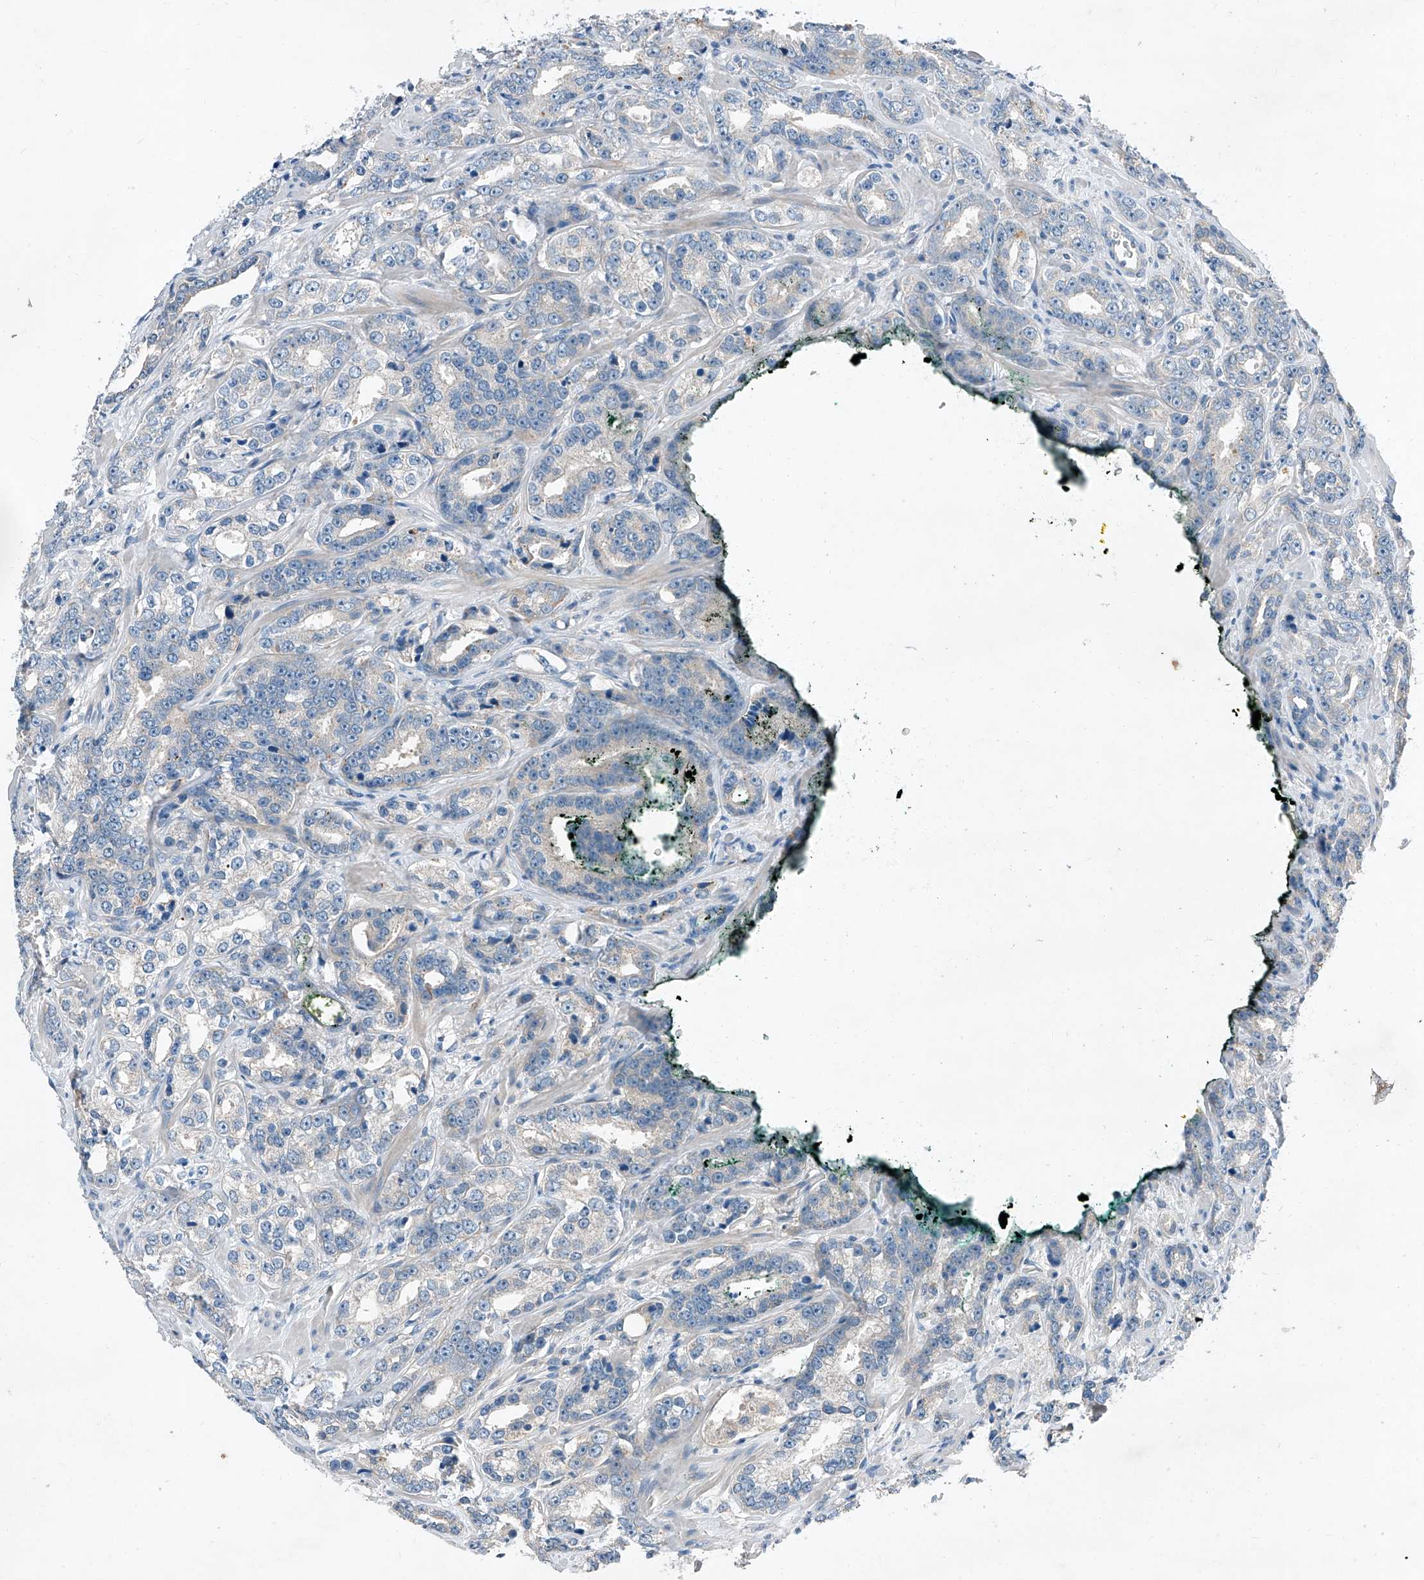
{"staining": {"intensity": "negative", "quantity": "none", "location": "none"}, "tissue": "prostate cancer", "cell_type": "Tumor cells", "image_type": "cancer", "snomed": [{"axis": "morphology", "description": "Adenocarcinoma, High grade"}, {"axis": "topography", "description": "Prostate"}], "caption": "A photomicrograph of high-grade adenocarcinoma (prostate) stained for a protein shows no brown staining in tumor cells.", "gene": "MDGA1", "patient": {"sex": "male", "age": 62}}